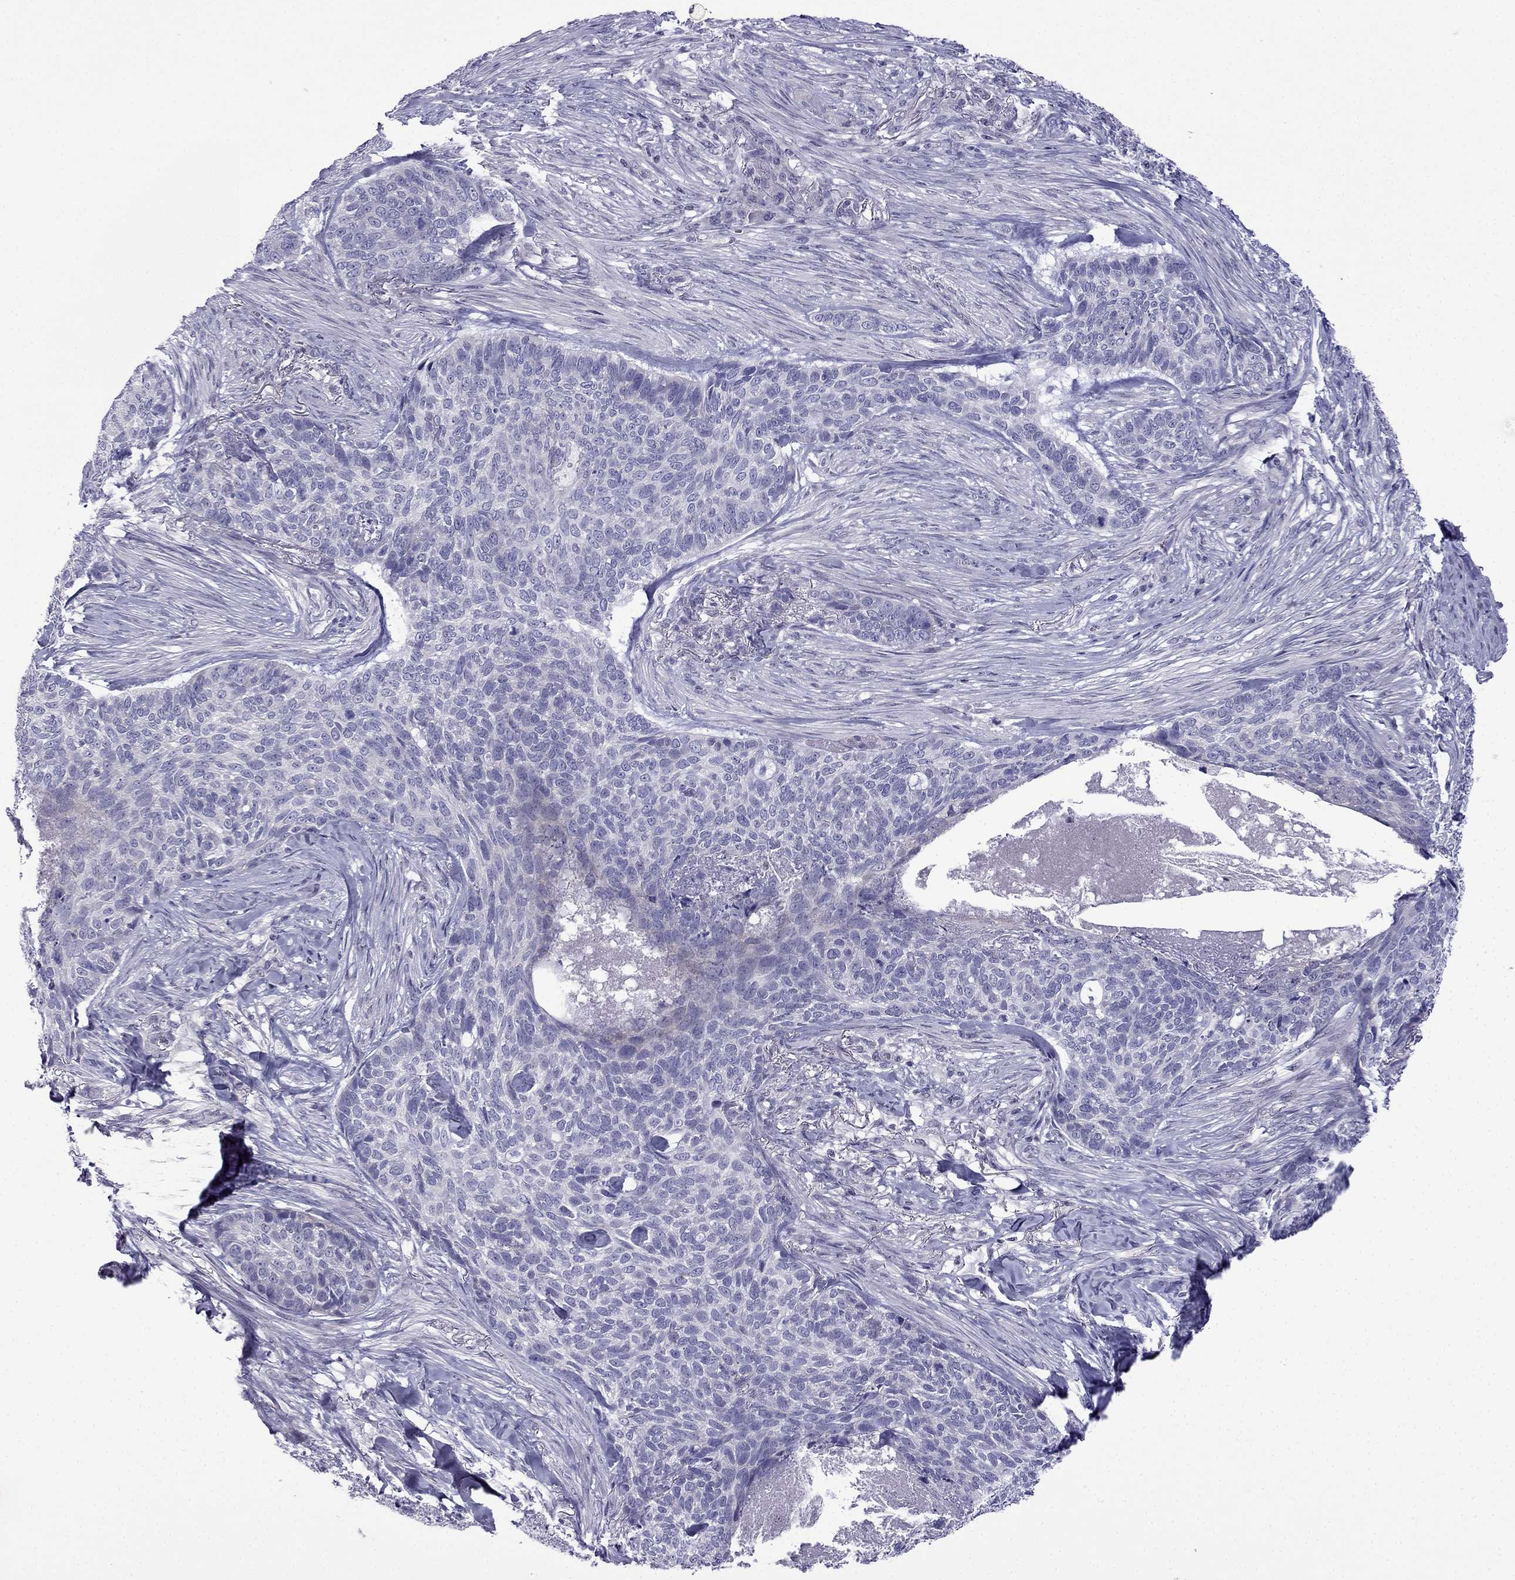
{"staining": {"intensity": "negative", "quantity": "none", "location": "none"}, "tissue": "skin cancer", "cell_type": "Tumor cells", "image_type": "cancer", "snomed": [{"axis": "morphology", "description": "Basal cell carcinoma"}, {"axis": "topography", "description": "Skin"}], "caption": "Skin basal cell carcinoma was stained to show a protein in brown. There is no significant expression in tumor cells.", "gene": "POM121L12", "patient": {"sex": "female", "age": 69}}